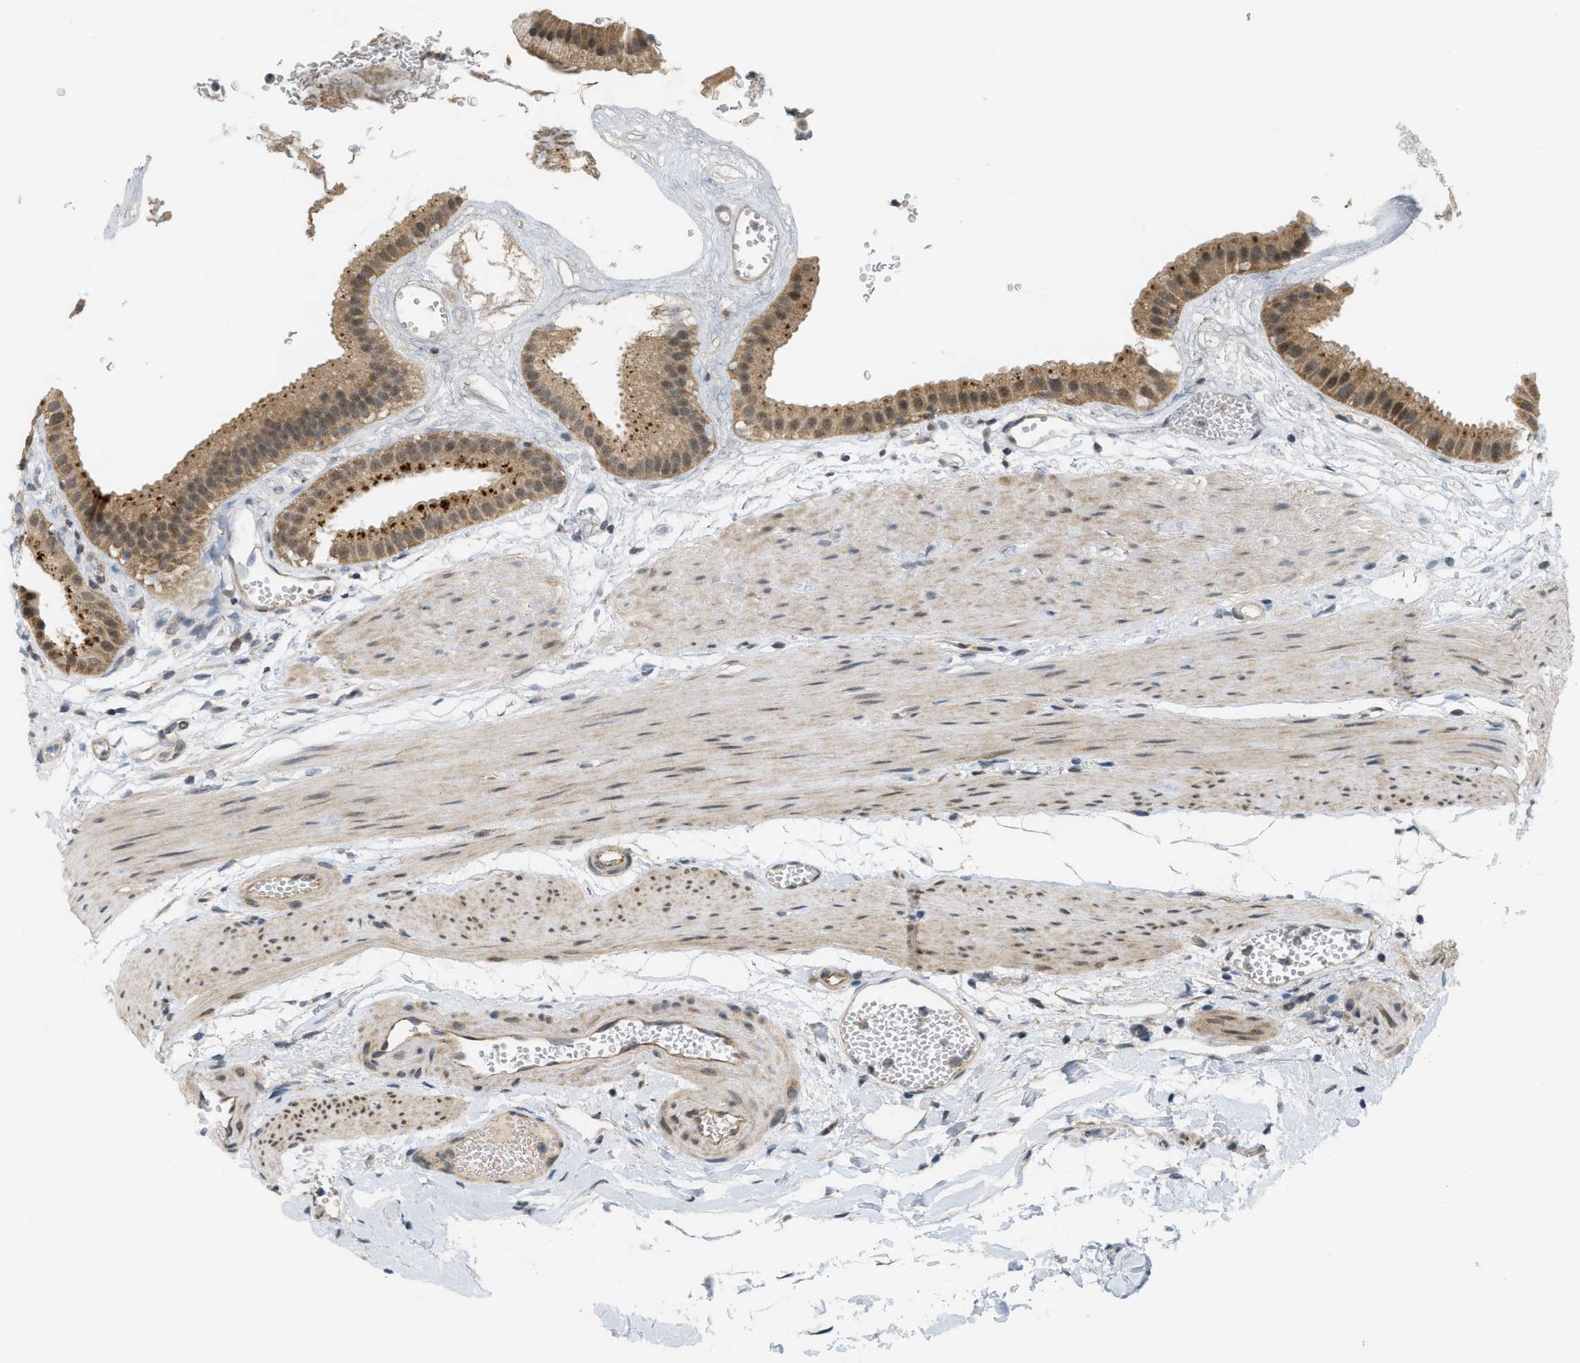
{"staining": {"intensity": "moderate", "quantity": ">75%", "location": "cytoplasmic/membranous"}, "tissue": "gallbladder", "cell_type": "Glandular cells", "image_type": "normal", "snomed": [{"axis": "morphology", "description": "Normal tissue, NOS"}, {"axis": "topography", "description": "Gallbladder"}], "caption": "A medium amount of moderate cytoplasmic/membranous expression is seen in approximately >75% of glandular cells in normal gallbladder.", "gene": "PRKD1", "patient": {"sex": "female", "age": 64}}